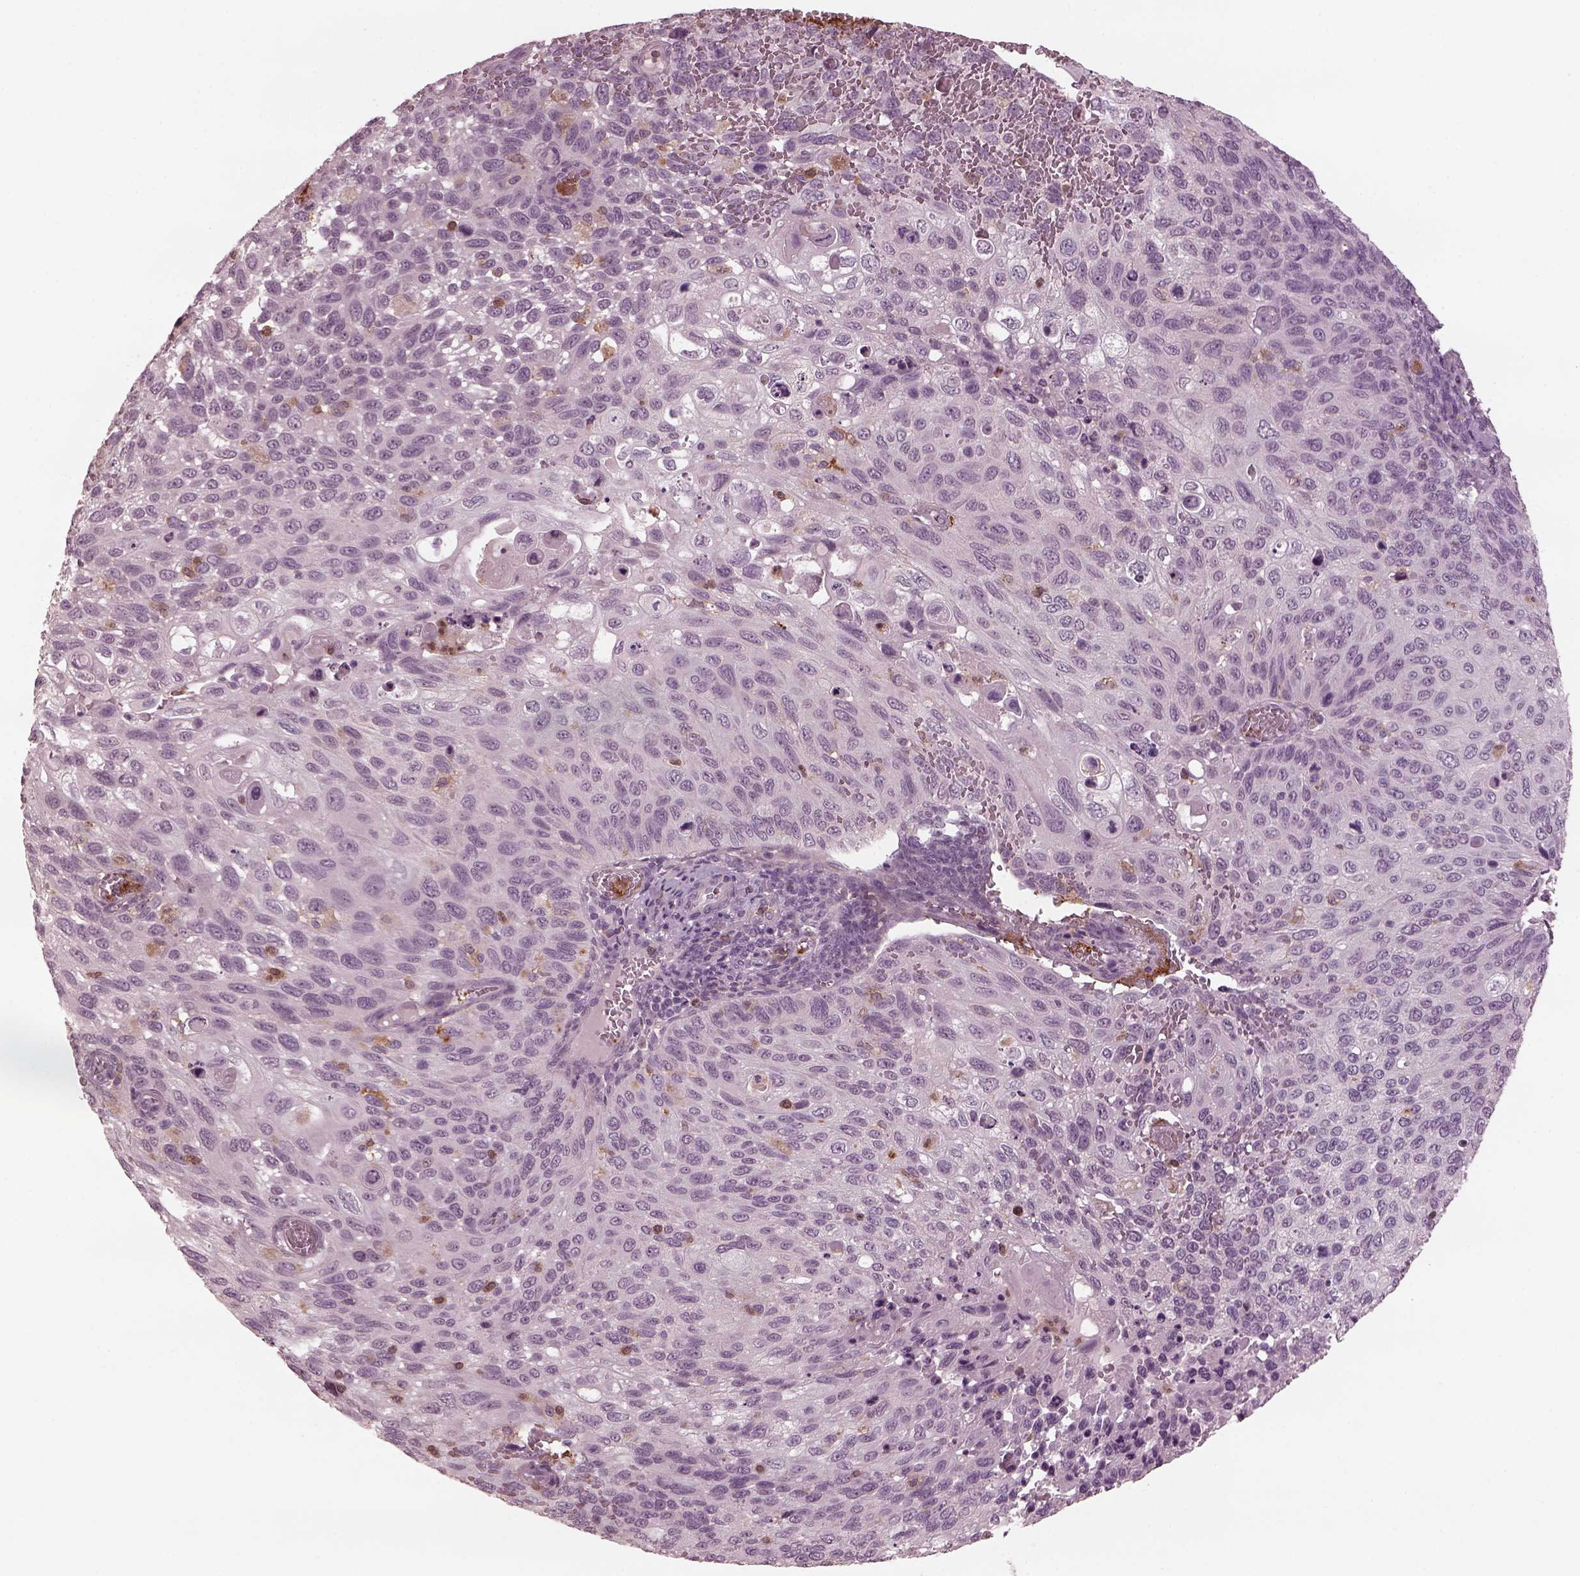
{"staining": {"intensity": "negative", "quantity": "none", "location": "none"}, "tissue": "cervical cancer", "cell_type": "Tumor cells", "image_type": "cancer", "snomed": [{"axis": "morphology", "description": "Squamous cell carcinoma, NOS"}, {"axis": "topography", "description": "Cervix"}], "caption": "Cervical cancer stained for a protein using immunohistochemistry (IHC) exhibits no staining tumor cells.", "gene": "PSTPIP2", "patient": {"sex": "female", "age": 70}}